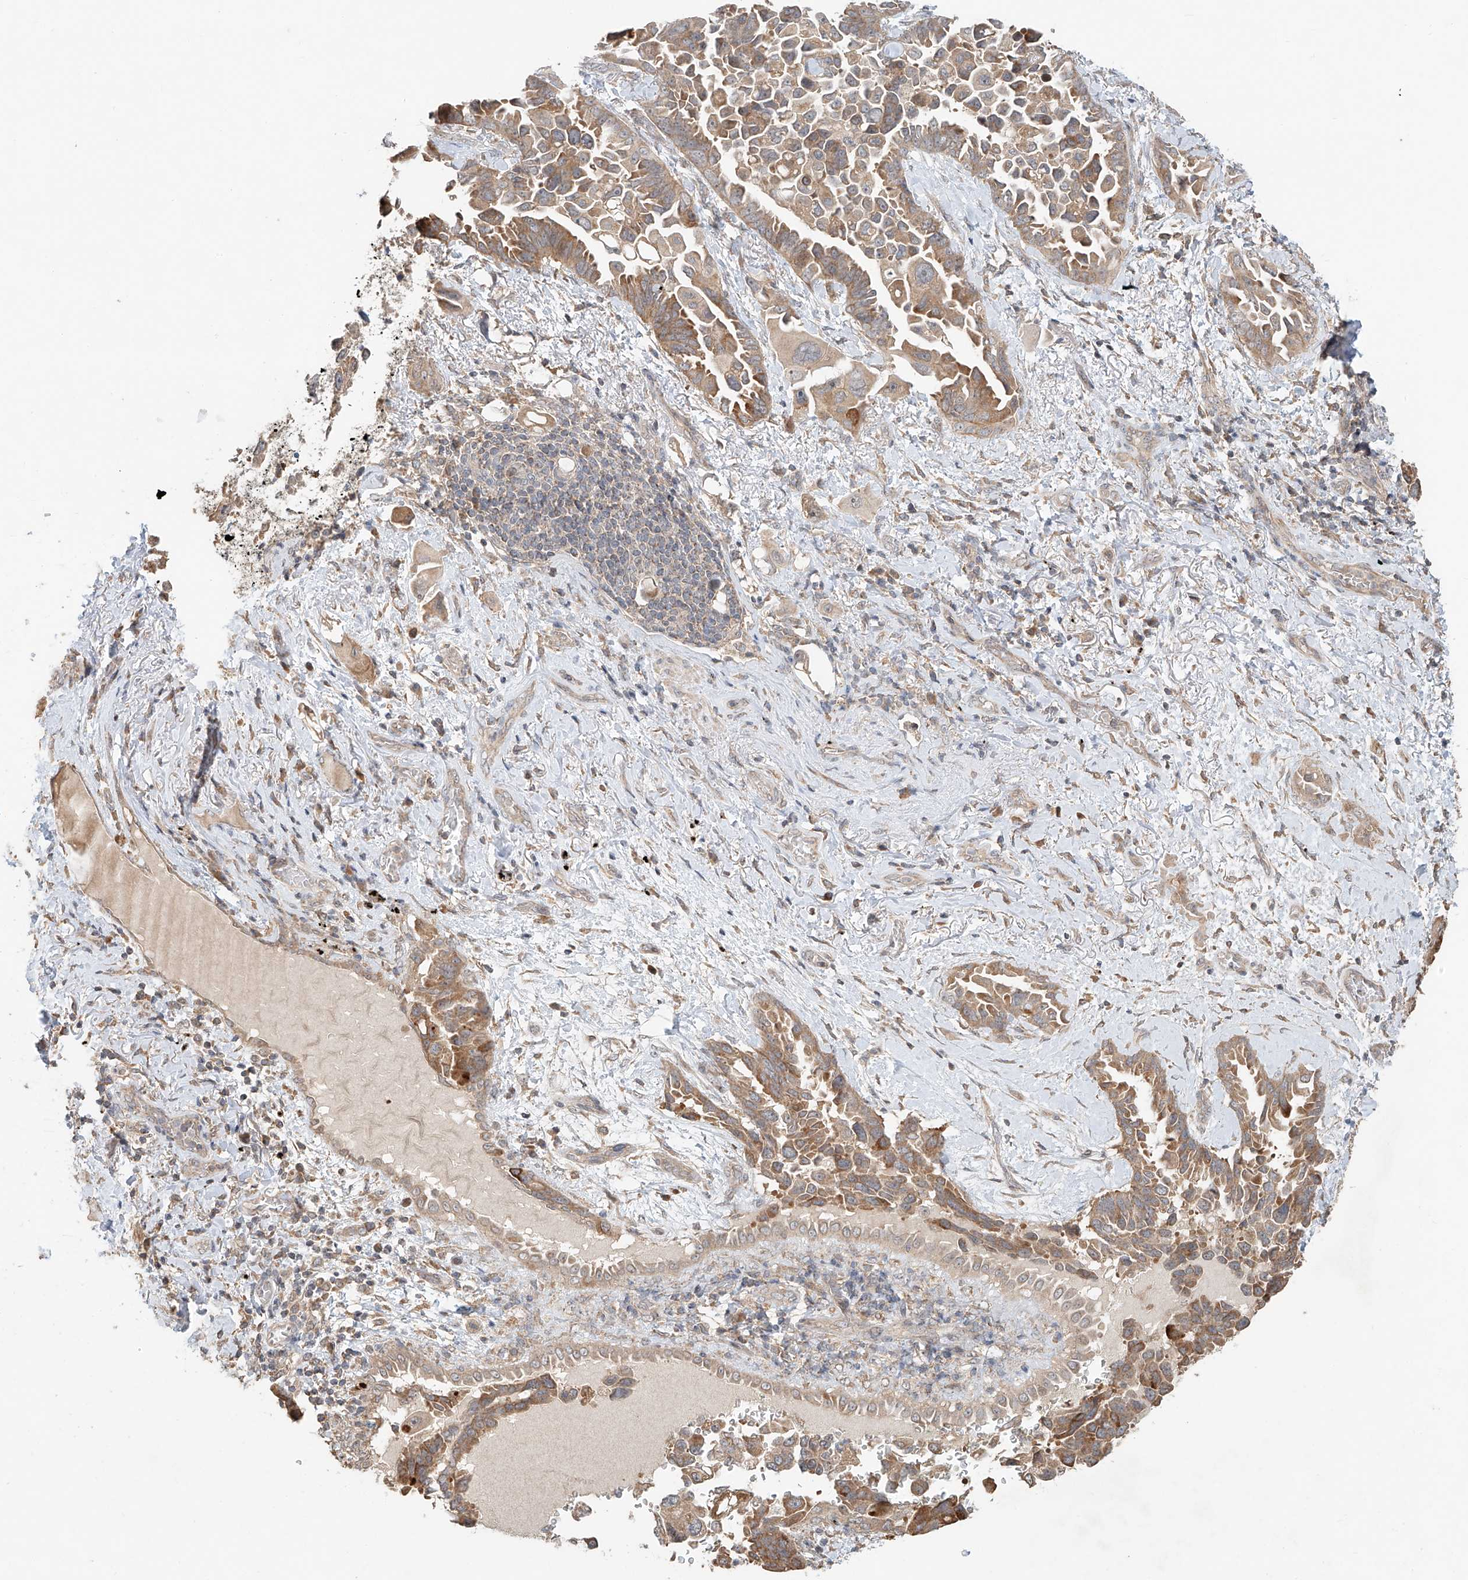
{"staining": {"intensity": "moderate", "quantity": ">75%", "location": "cytoplasmic/membranous"}, "tissue": "lung cancer", "cell_type": "Tumor cells", "image_type": "cancer", "snomed": [{"axis": "morphology", "description": "Adenocarcinoma, NOS"}, {"axis": "topography", "description": "Lung"}], "caption": "Tumor cells reveal moderate cytoplasmic/membranous positivity in approximately >75% of cells in adenocarcinoma (lung). (DAB (3,3'-diaminobenzidine) IHC, brown staining for protein, blue staining for nuclei).", "gene": "TMEM61", "patient": {"sex": "female", "age": 67}}